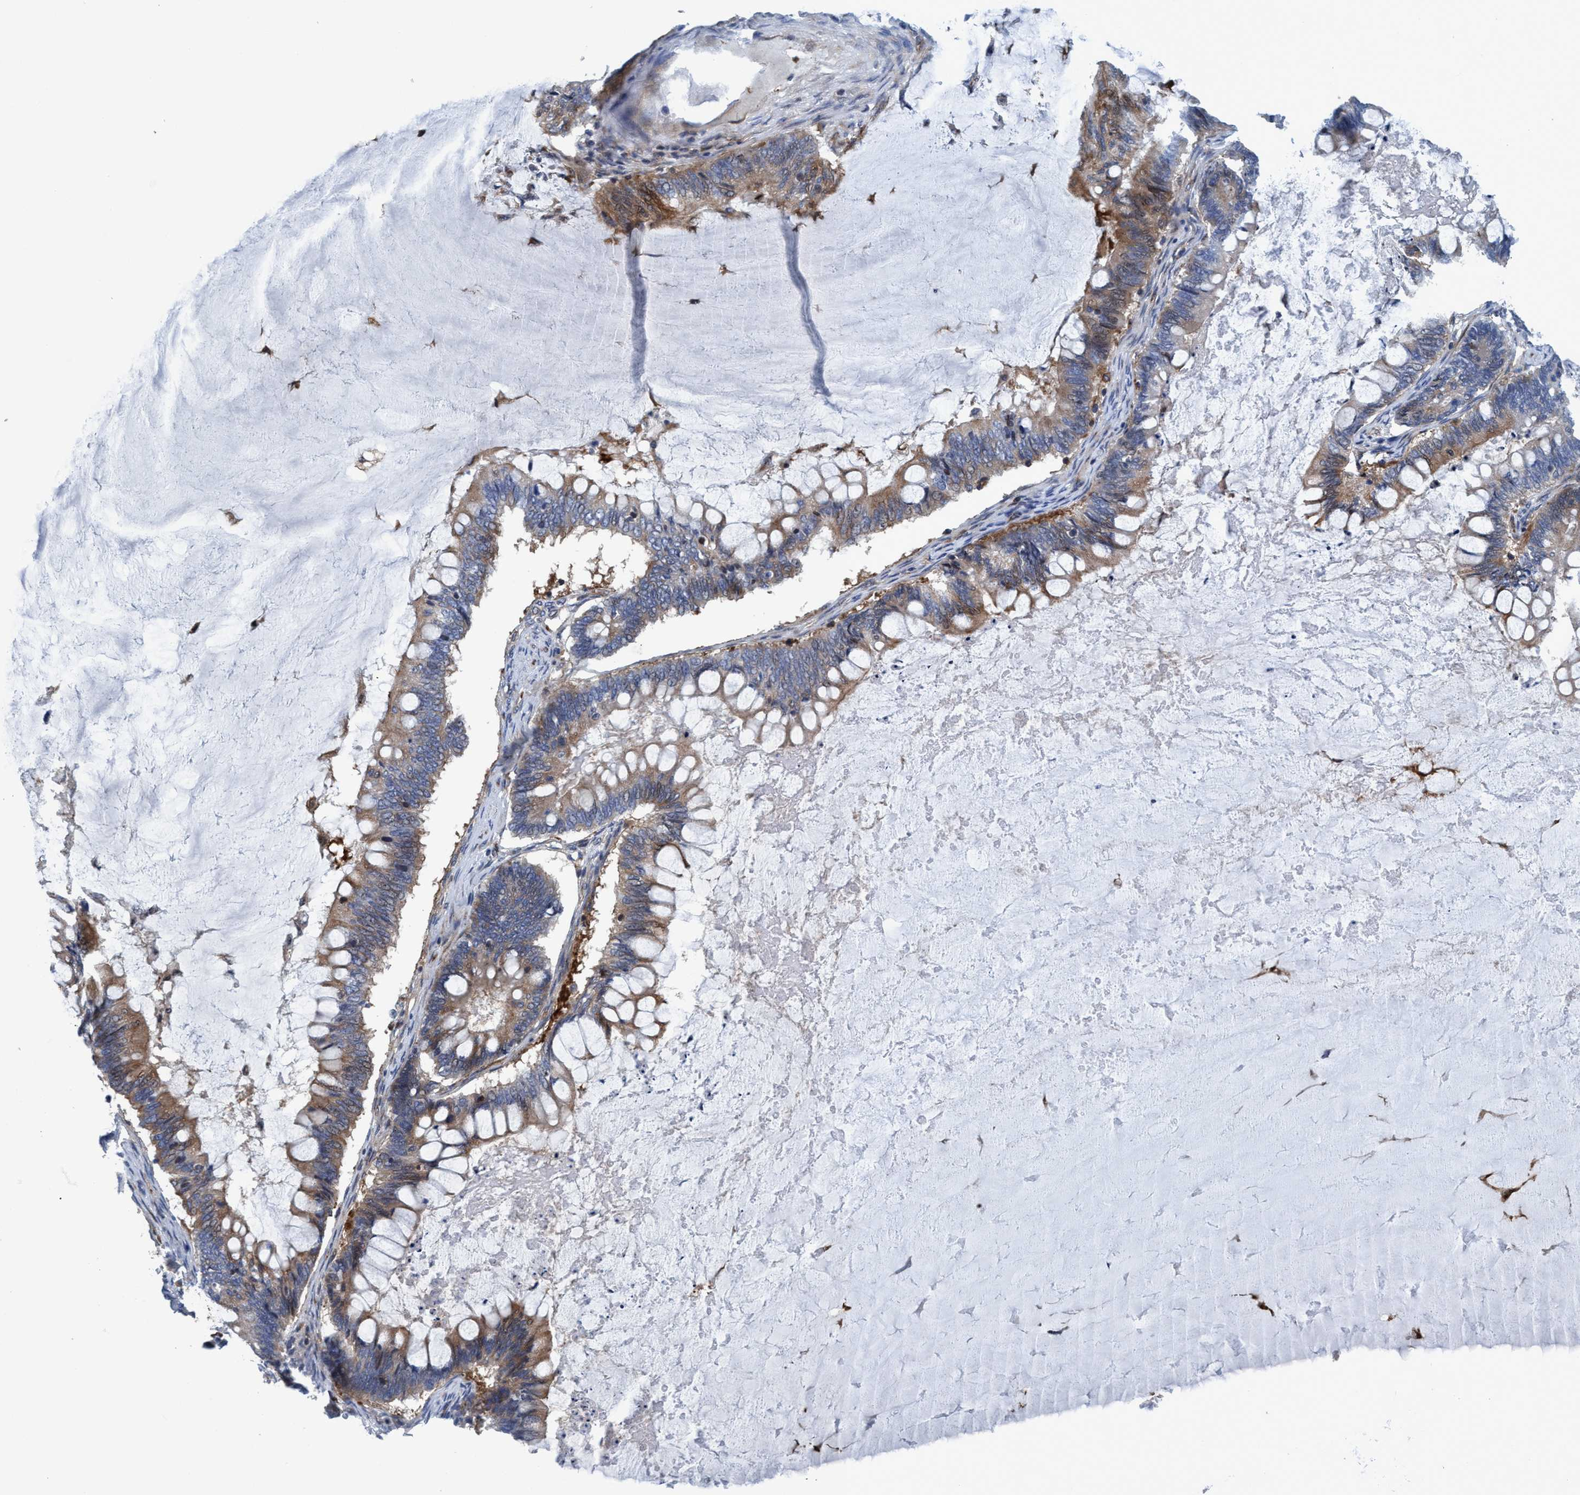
{"staining": {"intensity": "moderate", "quantity": "25%-75%", "location": "cytoplasmic/membranous"}, "tissue": "ovarian cancer", "cell_type": "Tumor cells", "image_type": "cancer", "snomed": [{"axis": "morphology", "description": "Cystadenocarcinoma, mucinous, NOS"}, {"axis": "topography", "description": "Ovary"}], "caption": "Ovarian cancer tissue reveals moderate cytoplasmic/membranous expression in about 25%-75% of tumor cells The staining is performed using DAB (3,3'-diaminobenzidine) brown chromogen to label protein expression. The nuclei are counter-stained blue using hematoxylin.", "gene": "NMT1", "patient": {"sex": "female", "age": 61}}